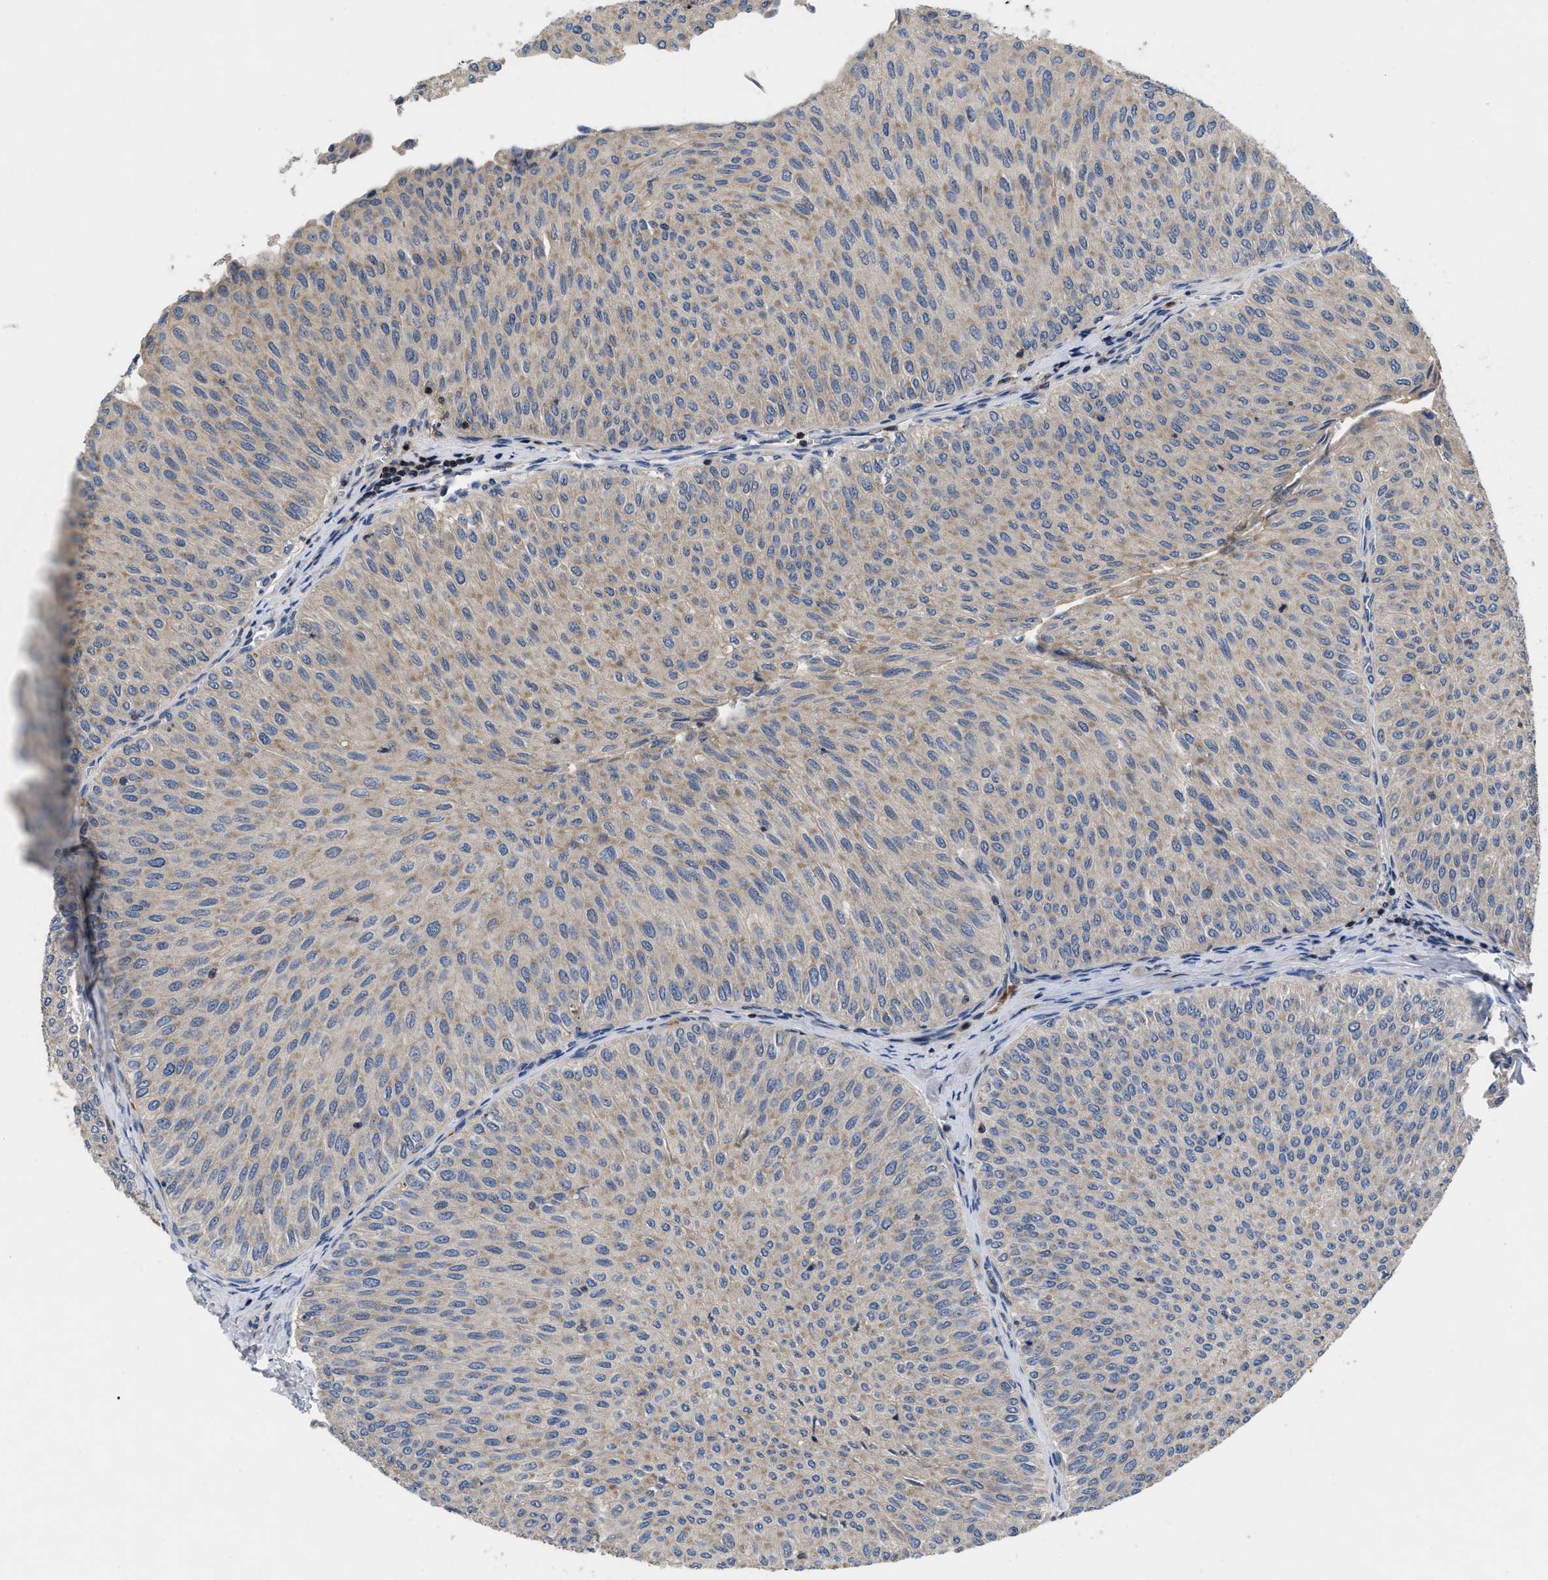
{"staining": {"intensity": "weak", "quantity": "25%-75%", "location": "cytoplasmic/membranous"}, "tissue": "urothelial cancer", "cell_type": "Tumor cells", "image_type": "cancer", "snomed": [{"axis": "morphology", "description": "Urothelial carcinoma, Low grade"}, {"axis": "topography", "description": "Urinary bladder"}], "caption": "A brown stain labels weak cytoplasmic/membranous staining of a protein in human urothelial carcinoma (low-grade) tumor cells.", "gene": "YBEY", "patient": {"sex": "male", "age": 78}}